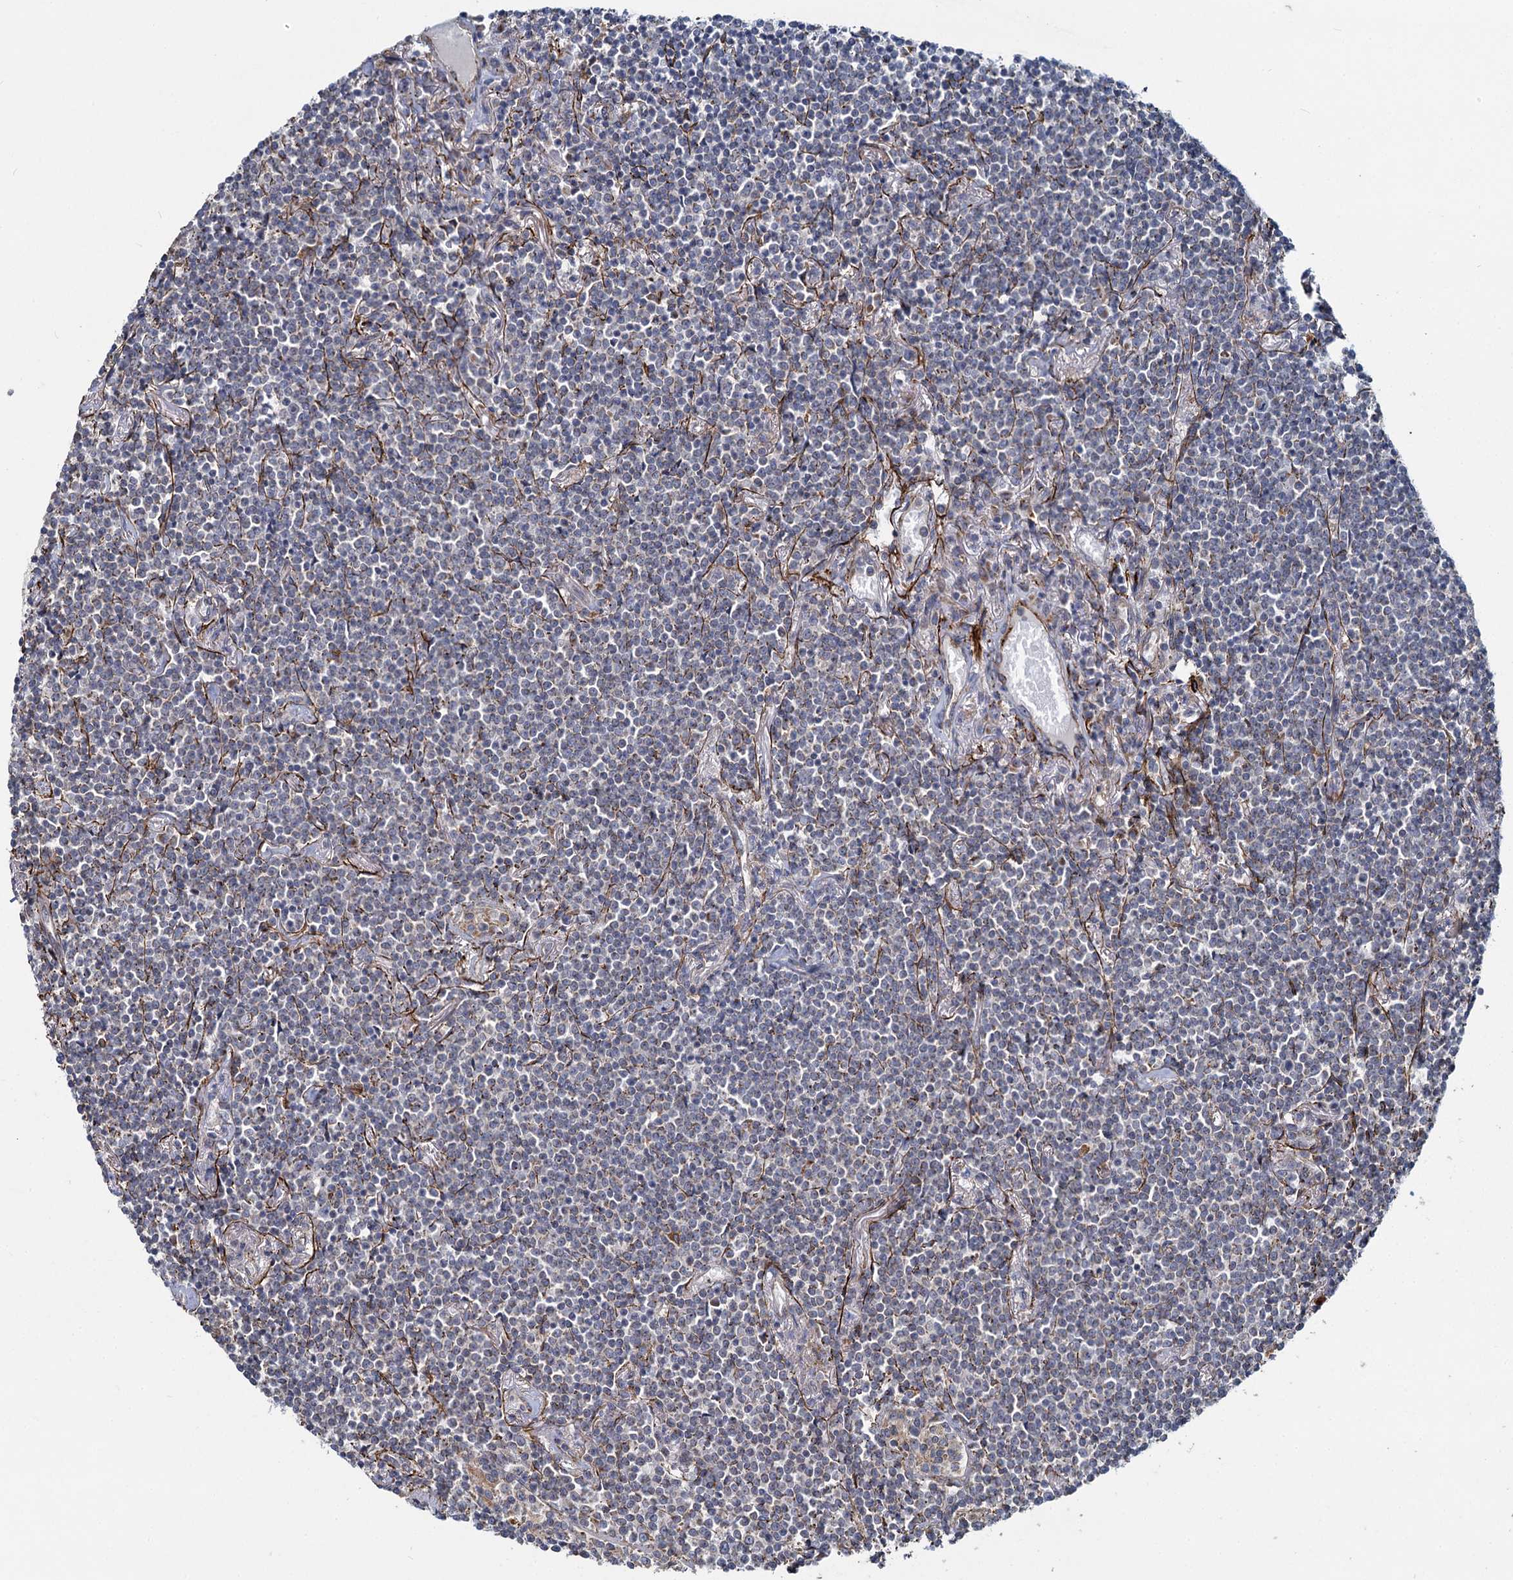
{"staining": {"intensity": "weak", "quantity": "25%-75%", "location": "cytoplasmic/membranous"}, "tissue": "lymphoma", "cell_type": "Tumor cells", "image_type": "cancer", "snomed": [{"axis": "morphology", "description": "Malignant lymphoma, non-Hodgkin's type, Low grade"}, {"axis": "topography", "description": "Lung"}], "caption": "Low-grade malignant lymphoma, non-Hodgkin's type stained for a protein (brown) exhibits weak cytoplasmic/membranous positive positivity in about 25%-75% of tumor cells.", "gene": "ADCY2", "patient": {"sex": "female", "age": 71}}